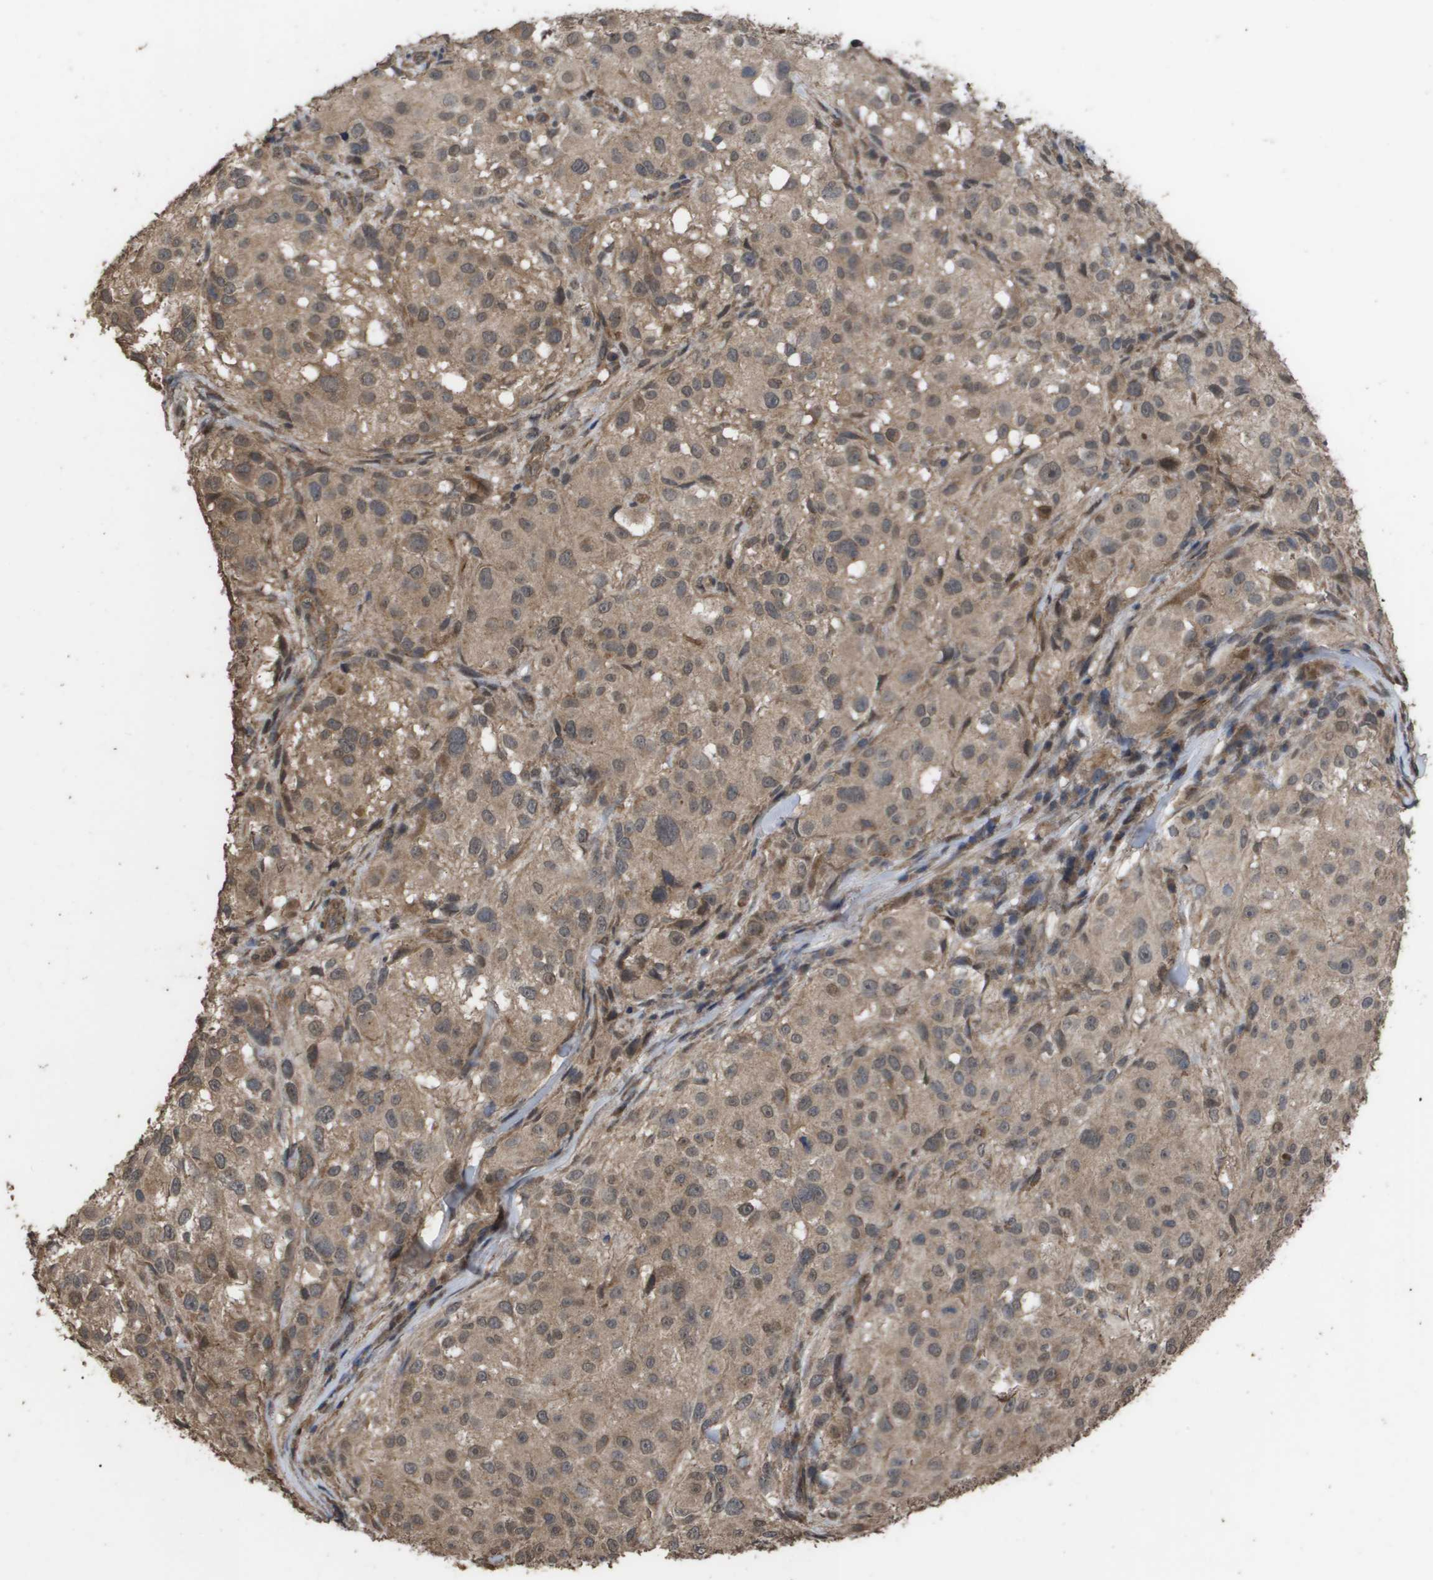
{"staining": {"intensity": "weak", "quantity": ">75%", "location": "cytoplasmic/membranous"}, "tissue": "melanoma", "cell_type": "Tumor cells", "image_type": "cancer", "snomed": [{"axis": "morphology", "description": "Necrosis, NOS"}, {"axis": "morphology", "description": "Malignant melanoma, NOS"}, {"axis": "topography", "description": "Skin"}], "caption": "About >75% of tumor cells in malignant melanoma reveal weak cytoplasmic/membranous protein staining as visualized by brown immunohistochemical staining.", "gene": "CUL5", "patient": {"sex": "female", "age": 87}}